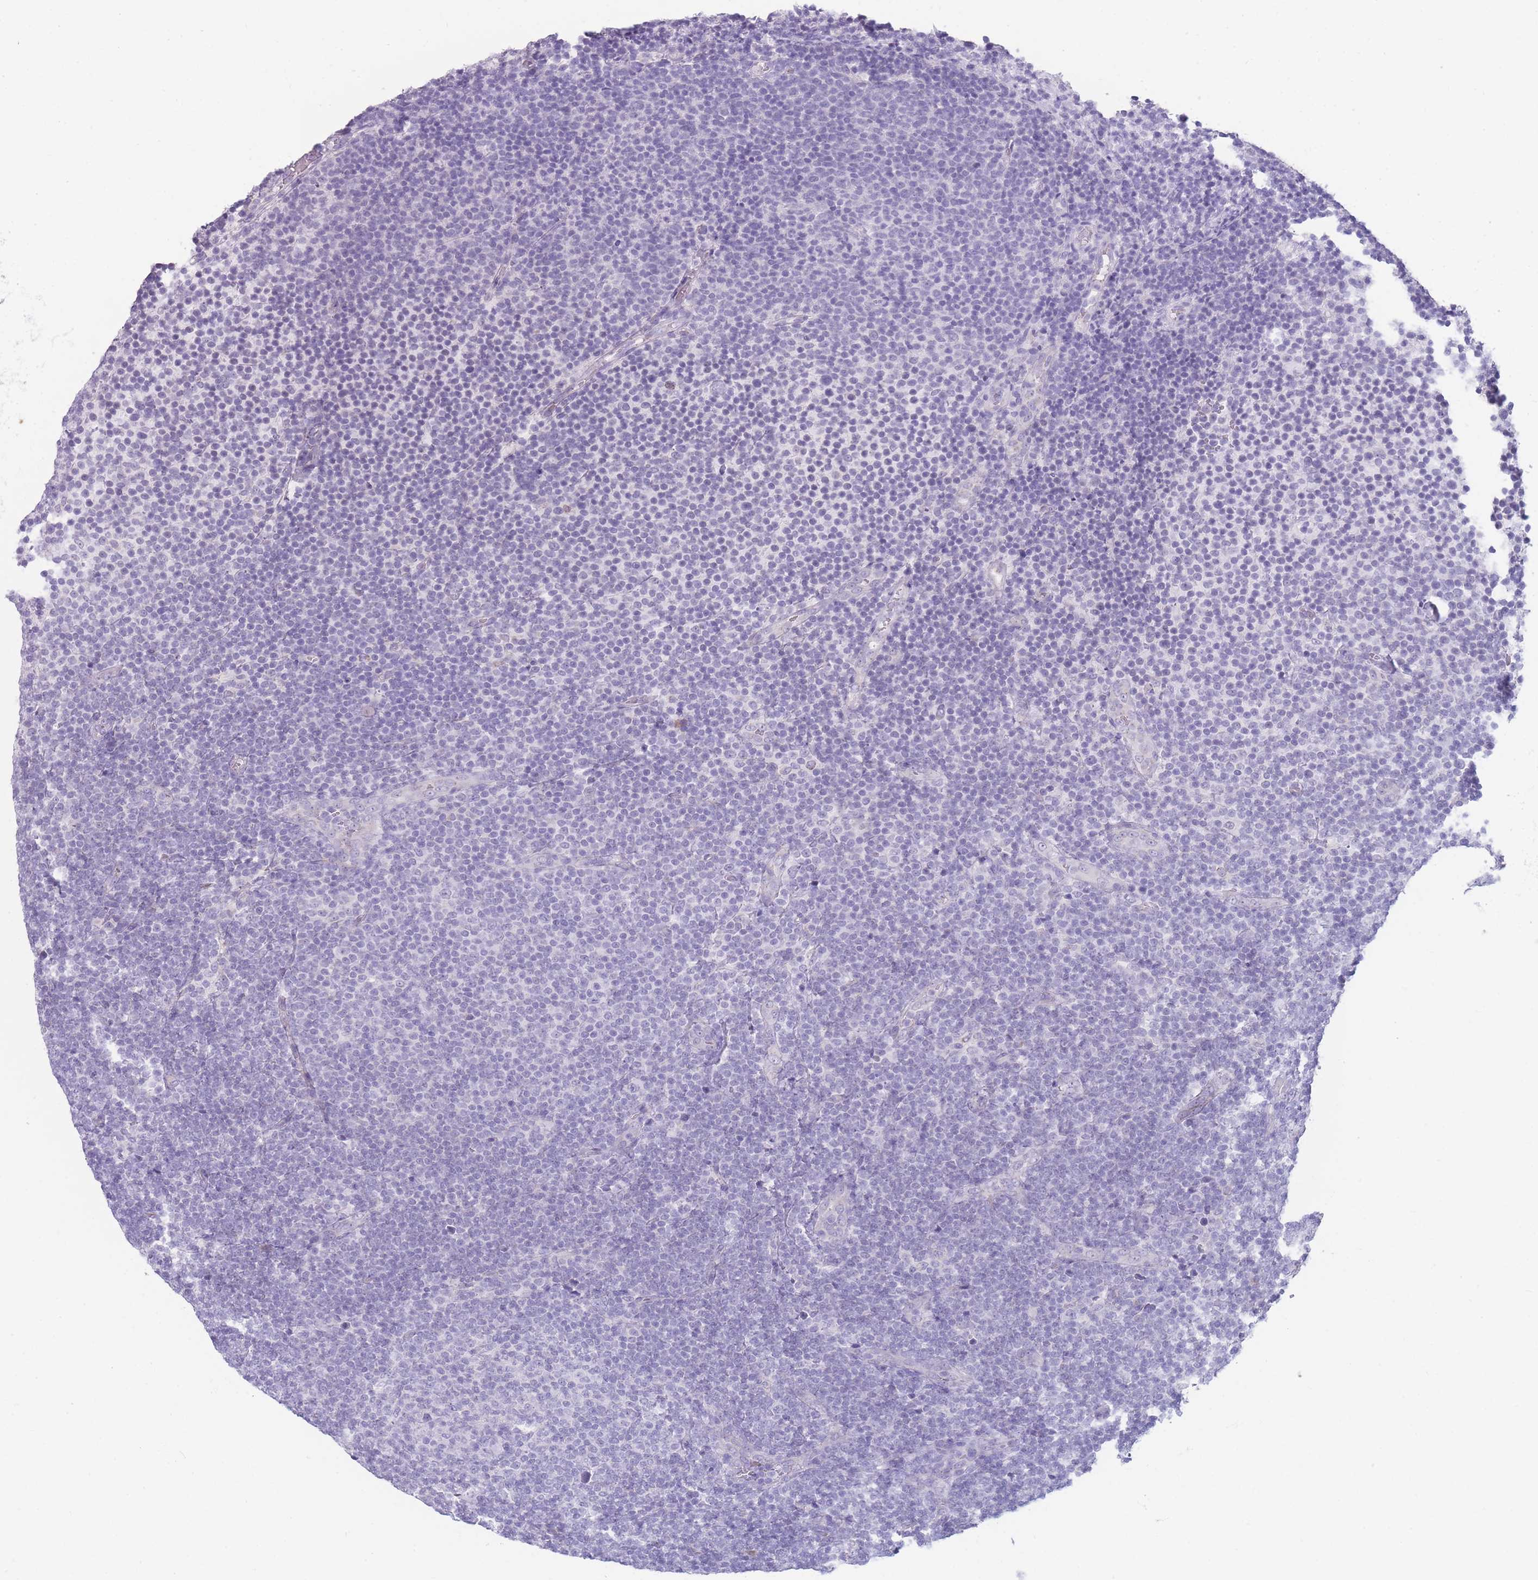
{"staining": {"intensity": "negative", "quantity": "none", "location": "none"}, "tissue": "lymphoma", "cell_type": "Tumor cells", "image_type": "cancer", "snomed": [{"axis": "morphology", "description": "Malignant lymphoma, non-Hodgkin's type, Low grade"}, {"axis": "topography", "description": "Lymph node"}], "caption": "A high-resolution image shows immunohistochemistry staining of lymphoma, which shows no significant staining in tumor cells.", "gene": "DCANP1", "patient": {"sex": "male", "age": 66}}